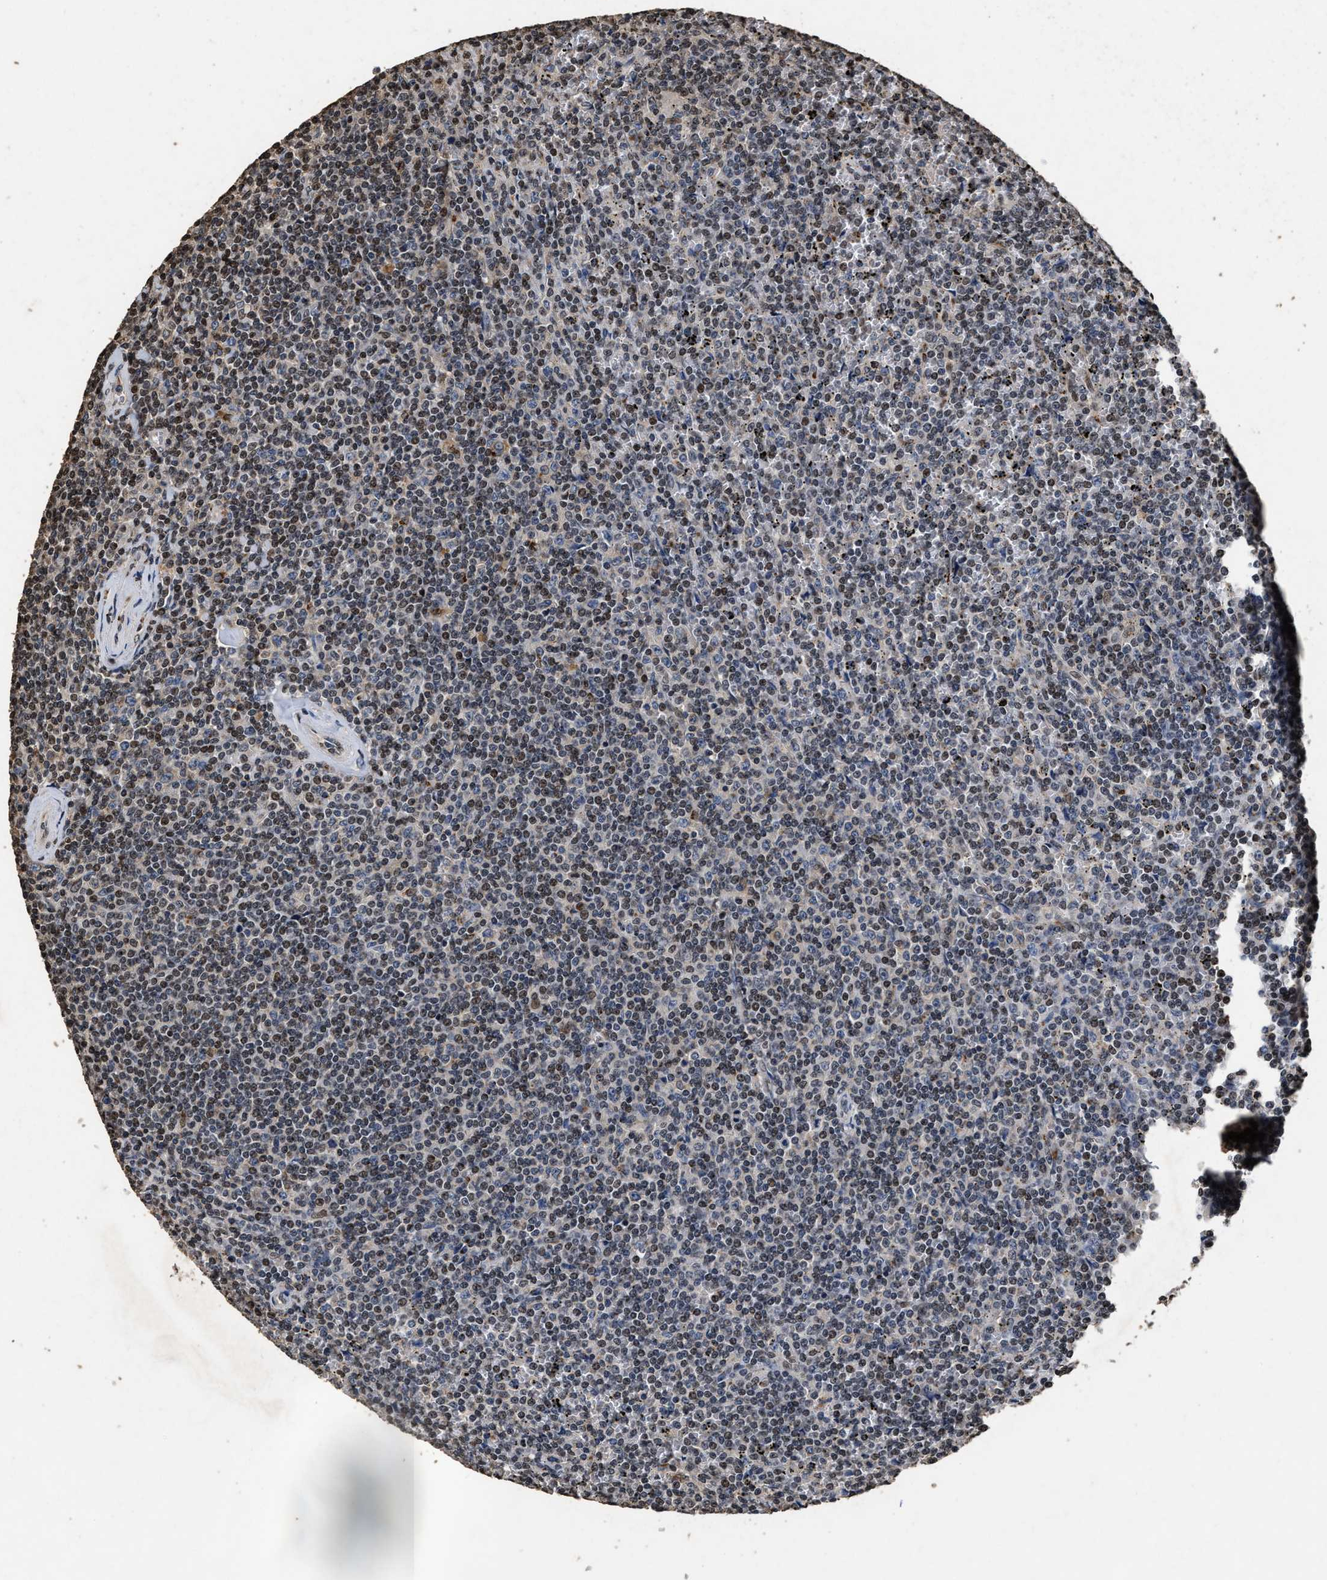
{"staining": {"intensity": "weak", "quantity": ">75%", "location": "nuclear"}, "tissue": "lymphoma", "cell_type": "Tumor cells", "image_type": "cancer", "snomed": [{"axis": "morphology", "description": "Malignant lymphoma, non-Hodgkin's type, Low grade"}, {"axis": "topography", "description": "Spleen"}], "caption": "Immunohistochemical staining of human malignant lymphoma, non-Hodgkin's type (low-grade) shows low levels of weak nuclear protein staining in approximately >75% of tumor cells.", "gene": "TPST2", "patient": {"sex": "female", "age": 19}}